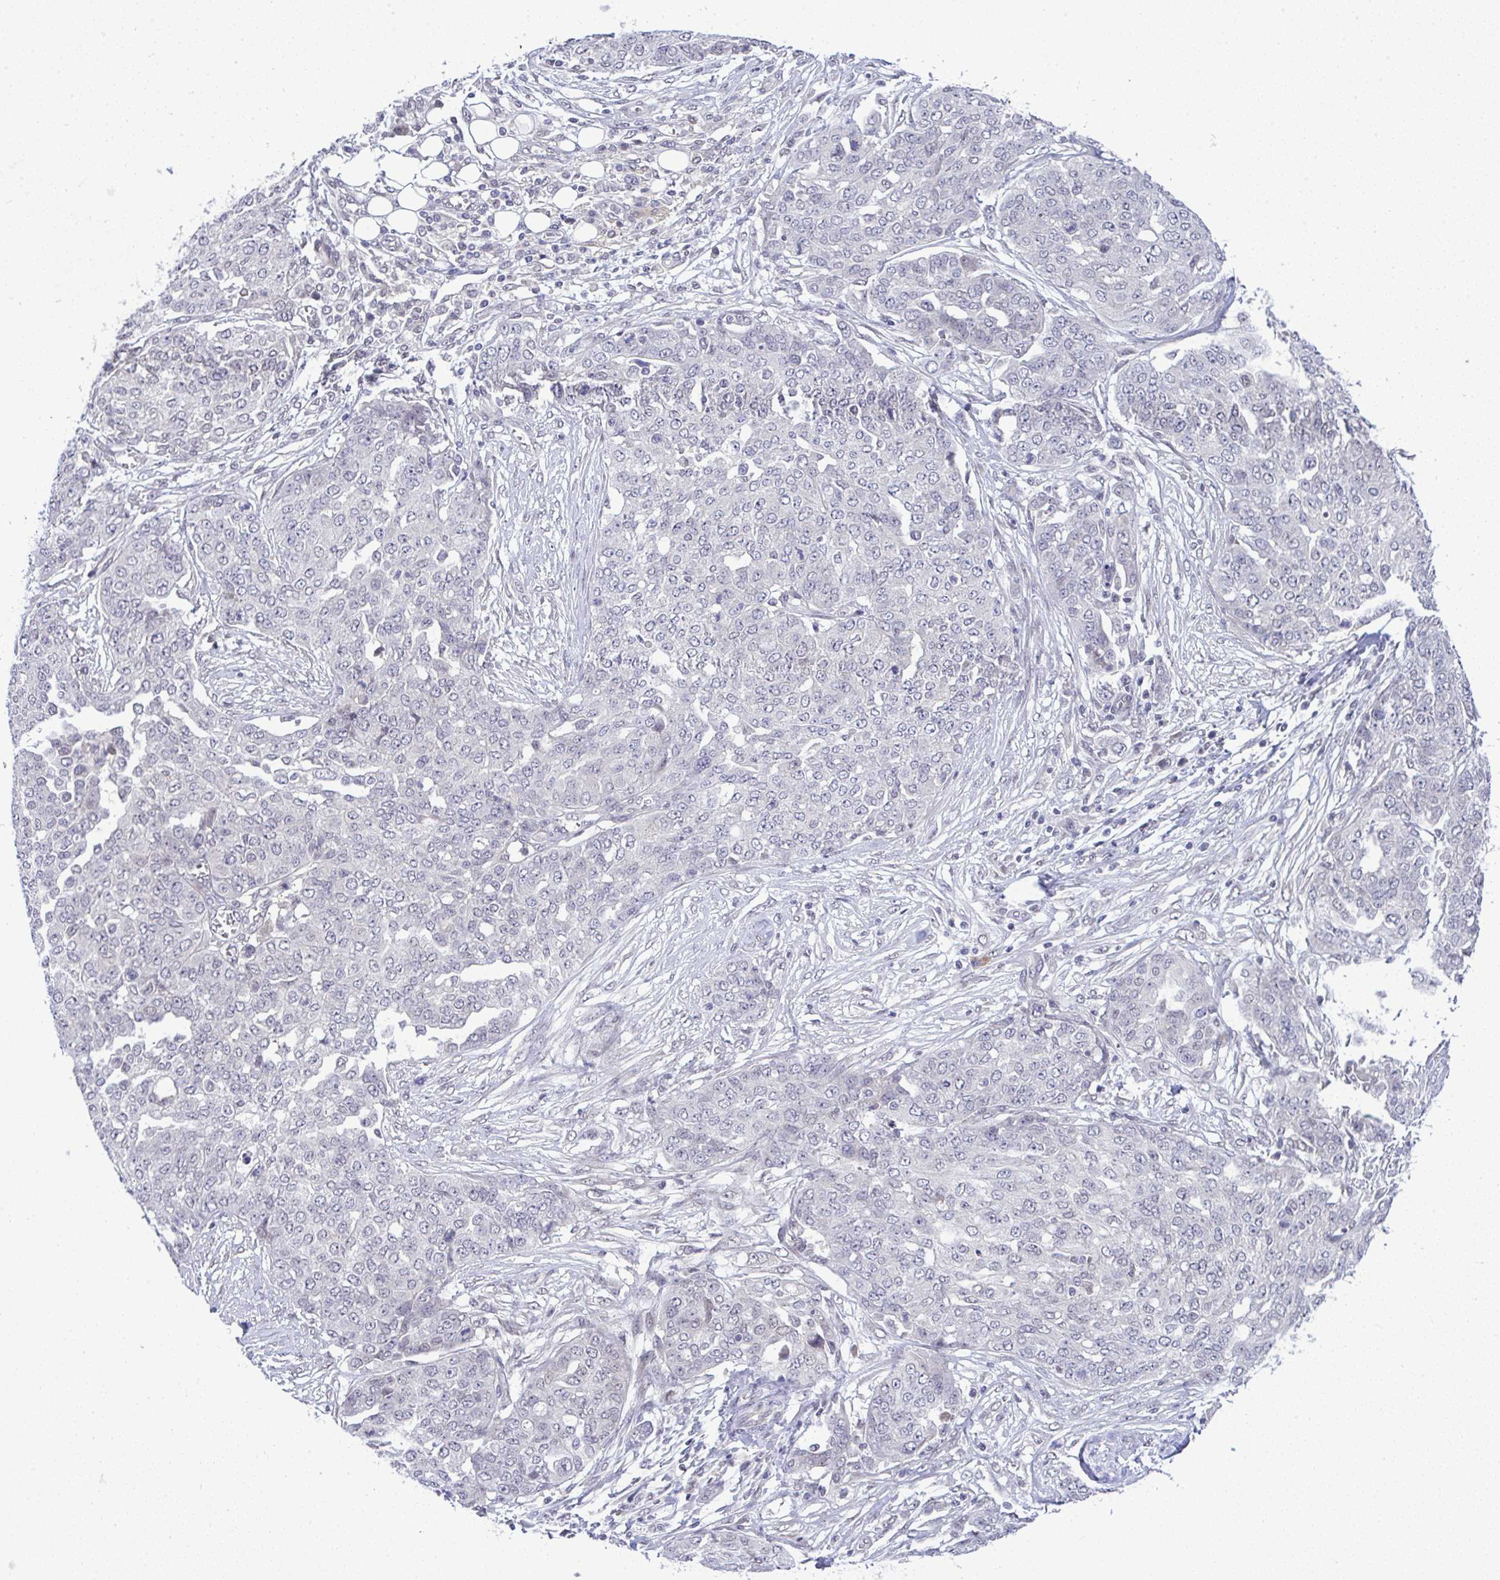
{"staining": {"intensity": "negative", "quantity": "none", "location": "none"}, "tissue": "ovarian cancer", "cell_type": "Tumor cells", "image_type": "cancer", "snomed": [{"axis": "morphology", "description": "Cystadenocarcinoma, serous, NOS"}, {"axis": "topography", "description": "Soft tissue"}, {"axis": "topography", "description": "Ovary"}], "caption": "Immunohistochemical staining of human ovarian cancer exhibits no significant positivity in tumor cells. (Immunohistochemistry, brightfield microscopy, high magnification).", "gene": "C9orf64", "patient": {"sex": "female", "age": 57}}